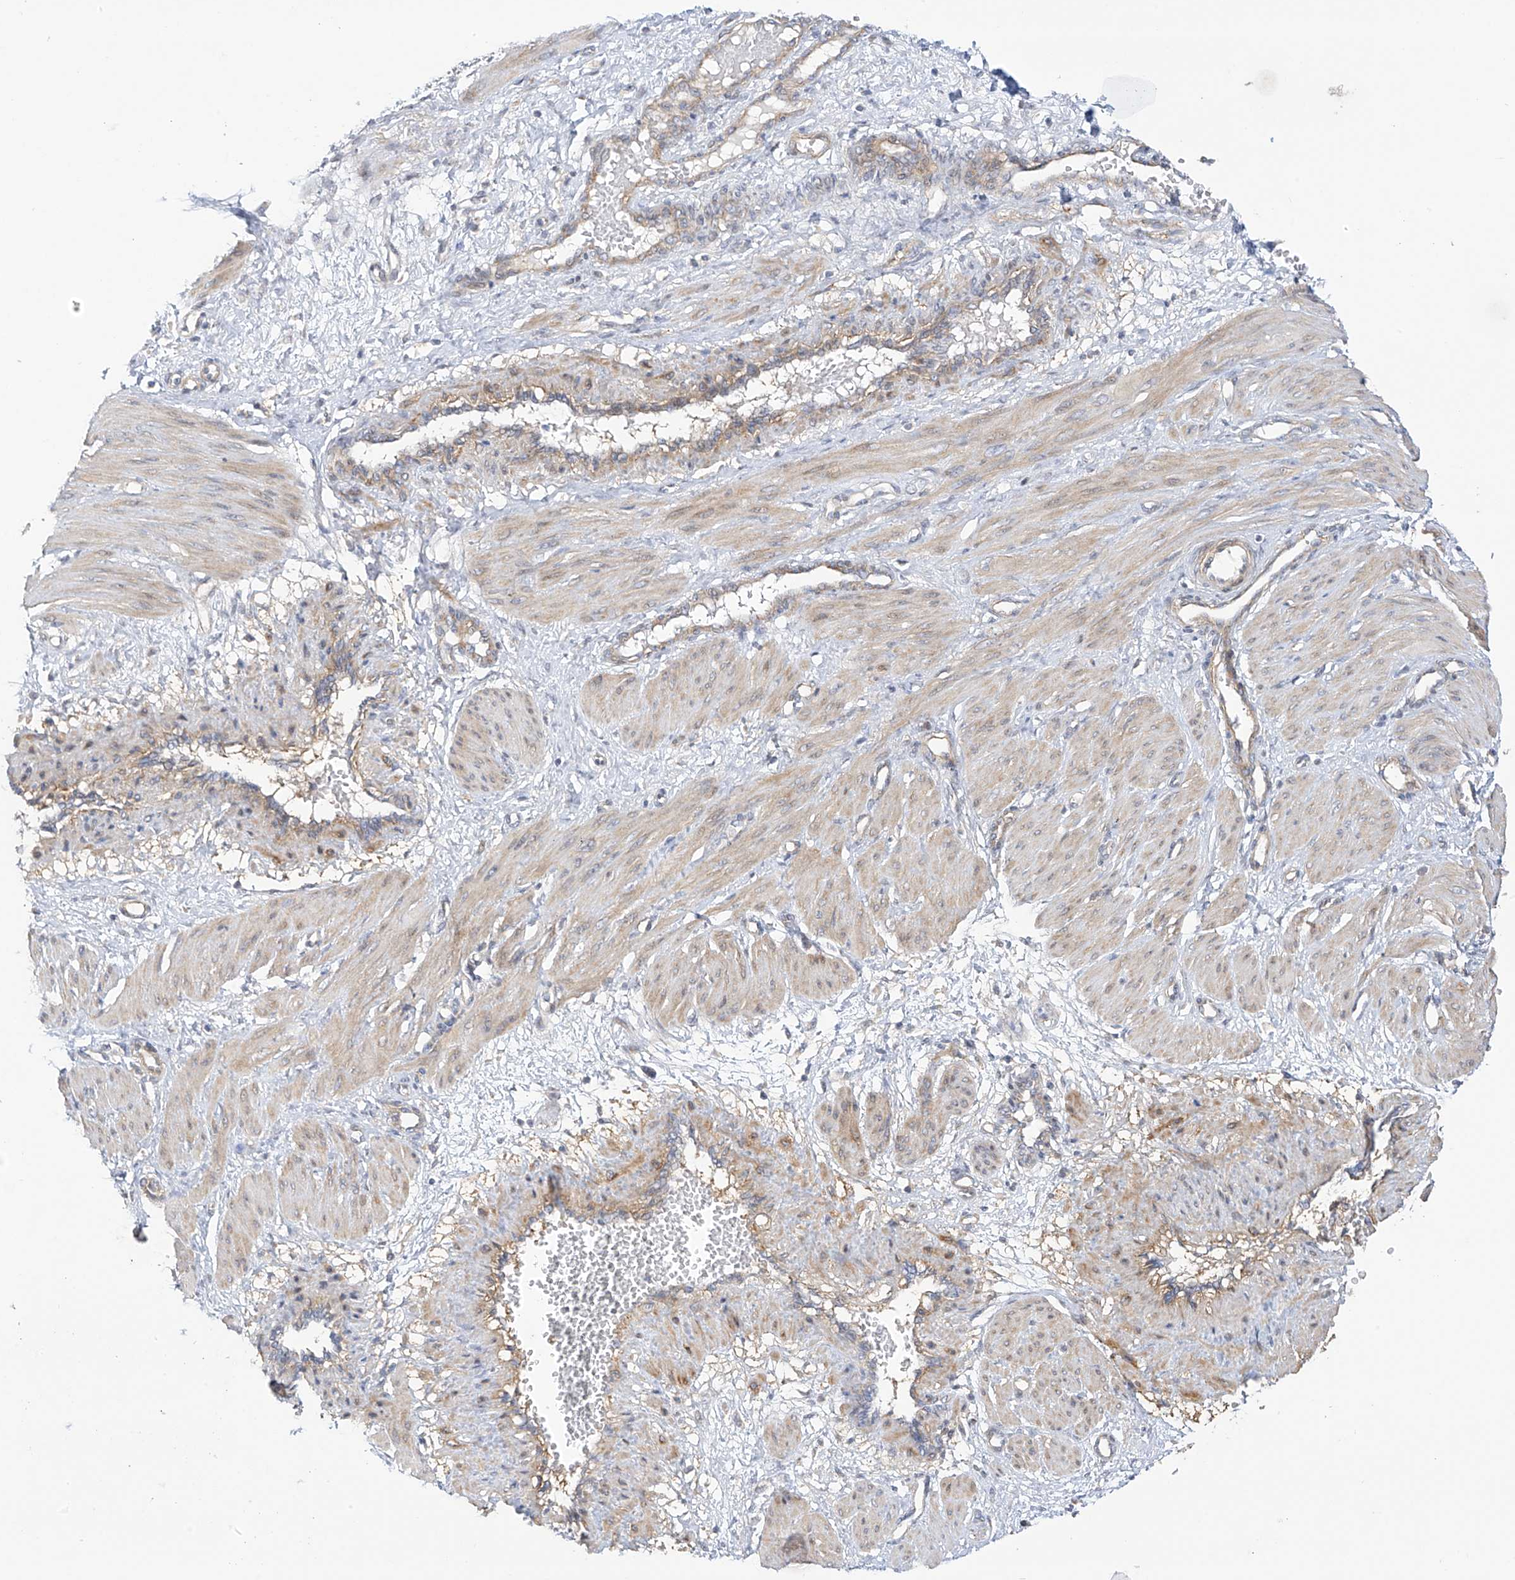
{"staining": {"intensity": "moderate", "quantity": "25%-75%", "location": "cytoplasmic/membranous,nuclear"}, "tissue": "smooth muscle", "cell_type": "Smooth muscle cells", "image_type": "normal", "snomed": [{"axis": "morphology", "description": "Normal tissue, NOS"}, {"axis": "topography", "description": "Endometrium"}], "caption": "This is an image of immunohistochemistry (IHC) staining of unremarkable smooth muscle, which shows moderate staining in the cytoplasmic/membranous,nuclear of smooth muscle cells.", "gene": "ZNF641", "patient": {"sex": "female", "age": 33}}